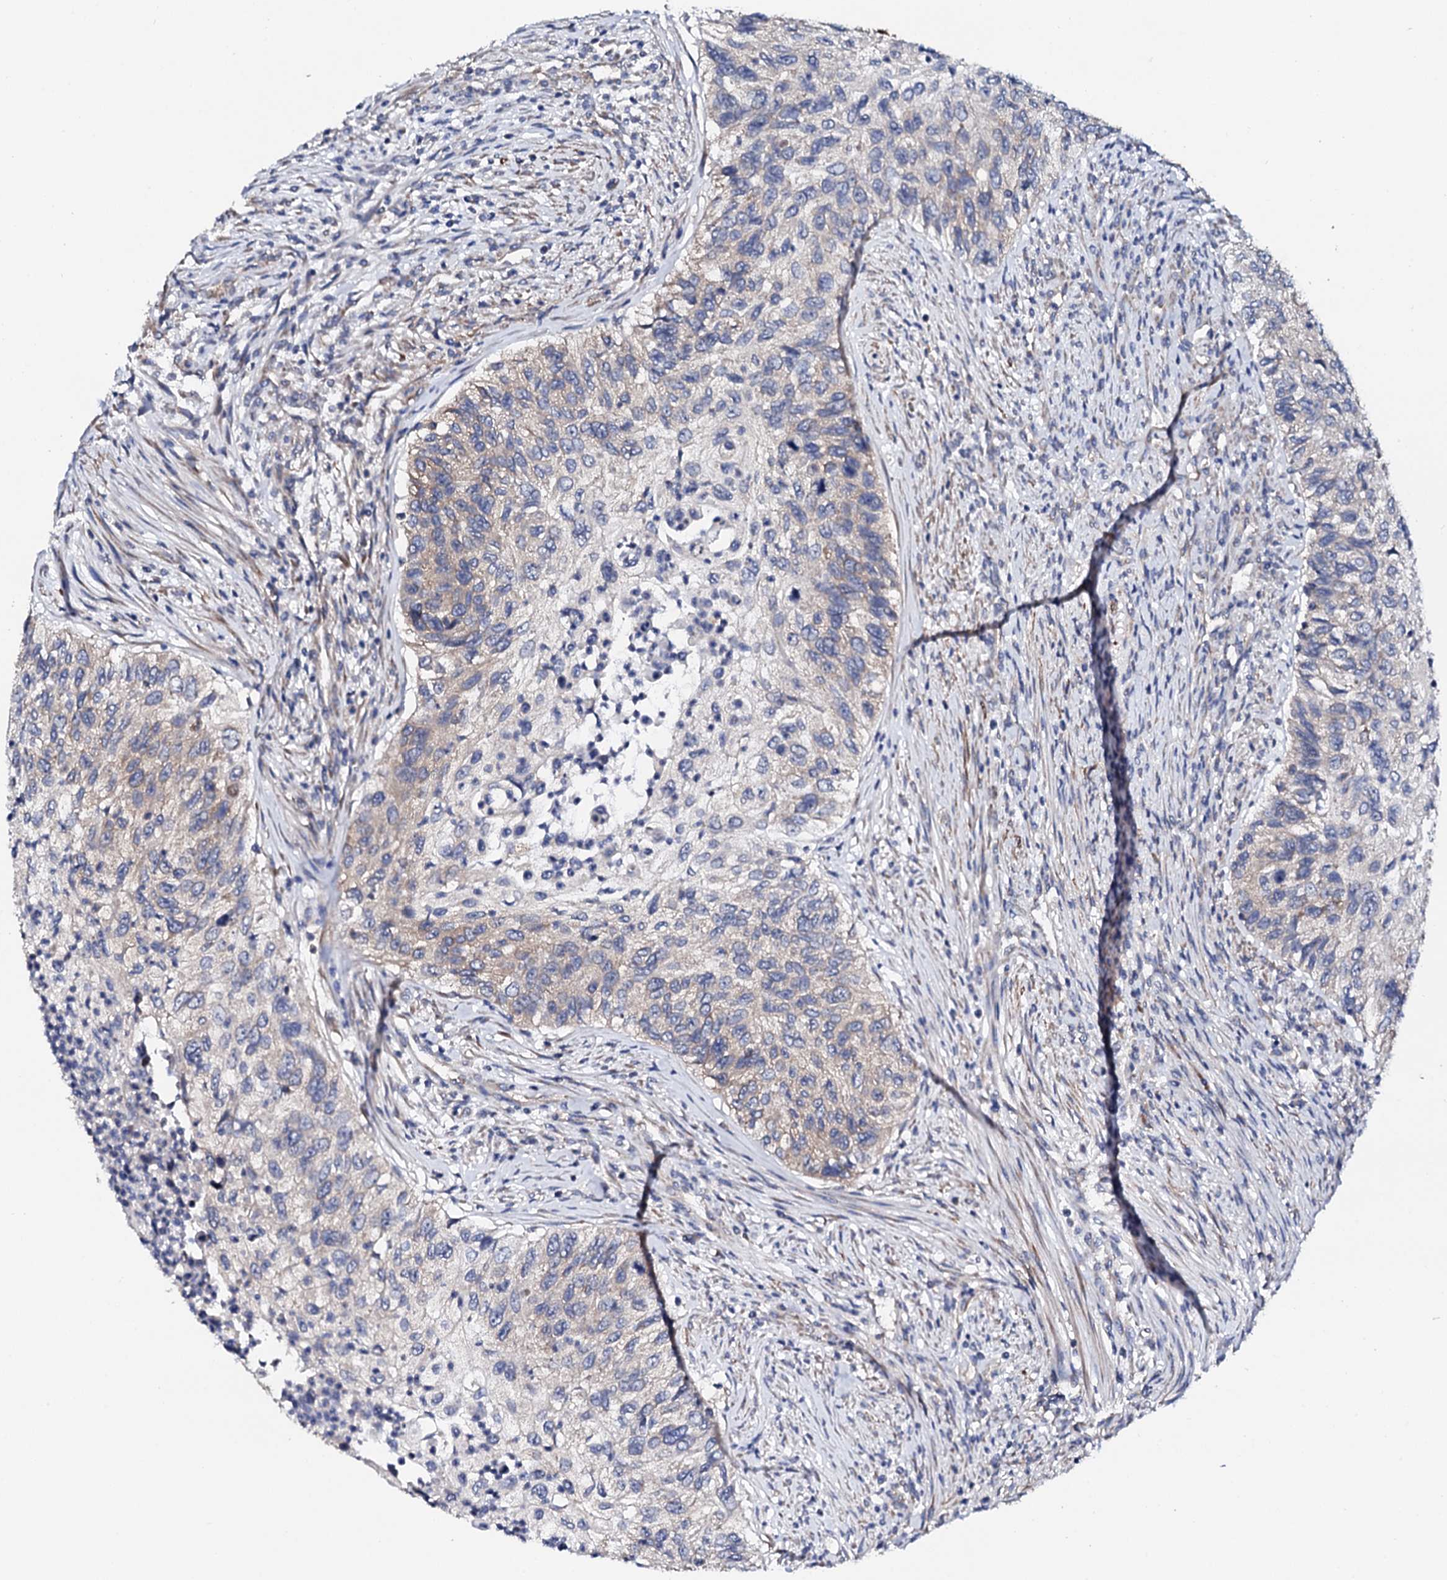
{"staining": {"intensity": "weak", "quantity": "<25%", "location": "cytoplasmic/membranous"}, "tissue": "urothelial cancer", "cell_type": "Tumor cells", "image_type": "cancer", "snomed": [{"axis": "morphology", "description": "Urothelial carcinoma, High grade"}, {"axis": "topography", "description": "Urinary bladder"}], "caption": "High-grade urothelial carcinoma was stained to show a protein in brown. There is no significant positivity in tumor cells. (DAB immunohistochemistry visualized using brightfield microscopy, high magnification).", "gene": "NUP58", "patient": {"sex": "female", "age": 60}}